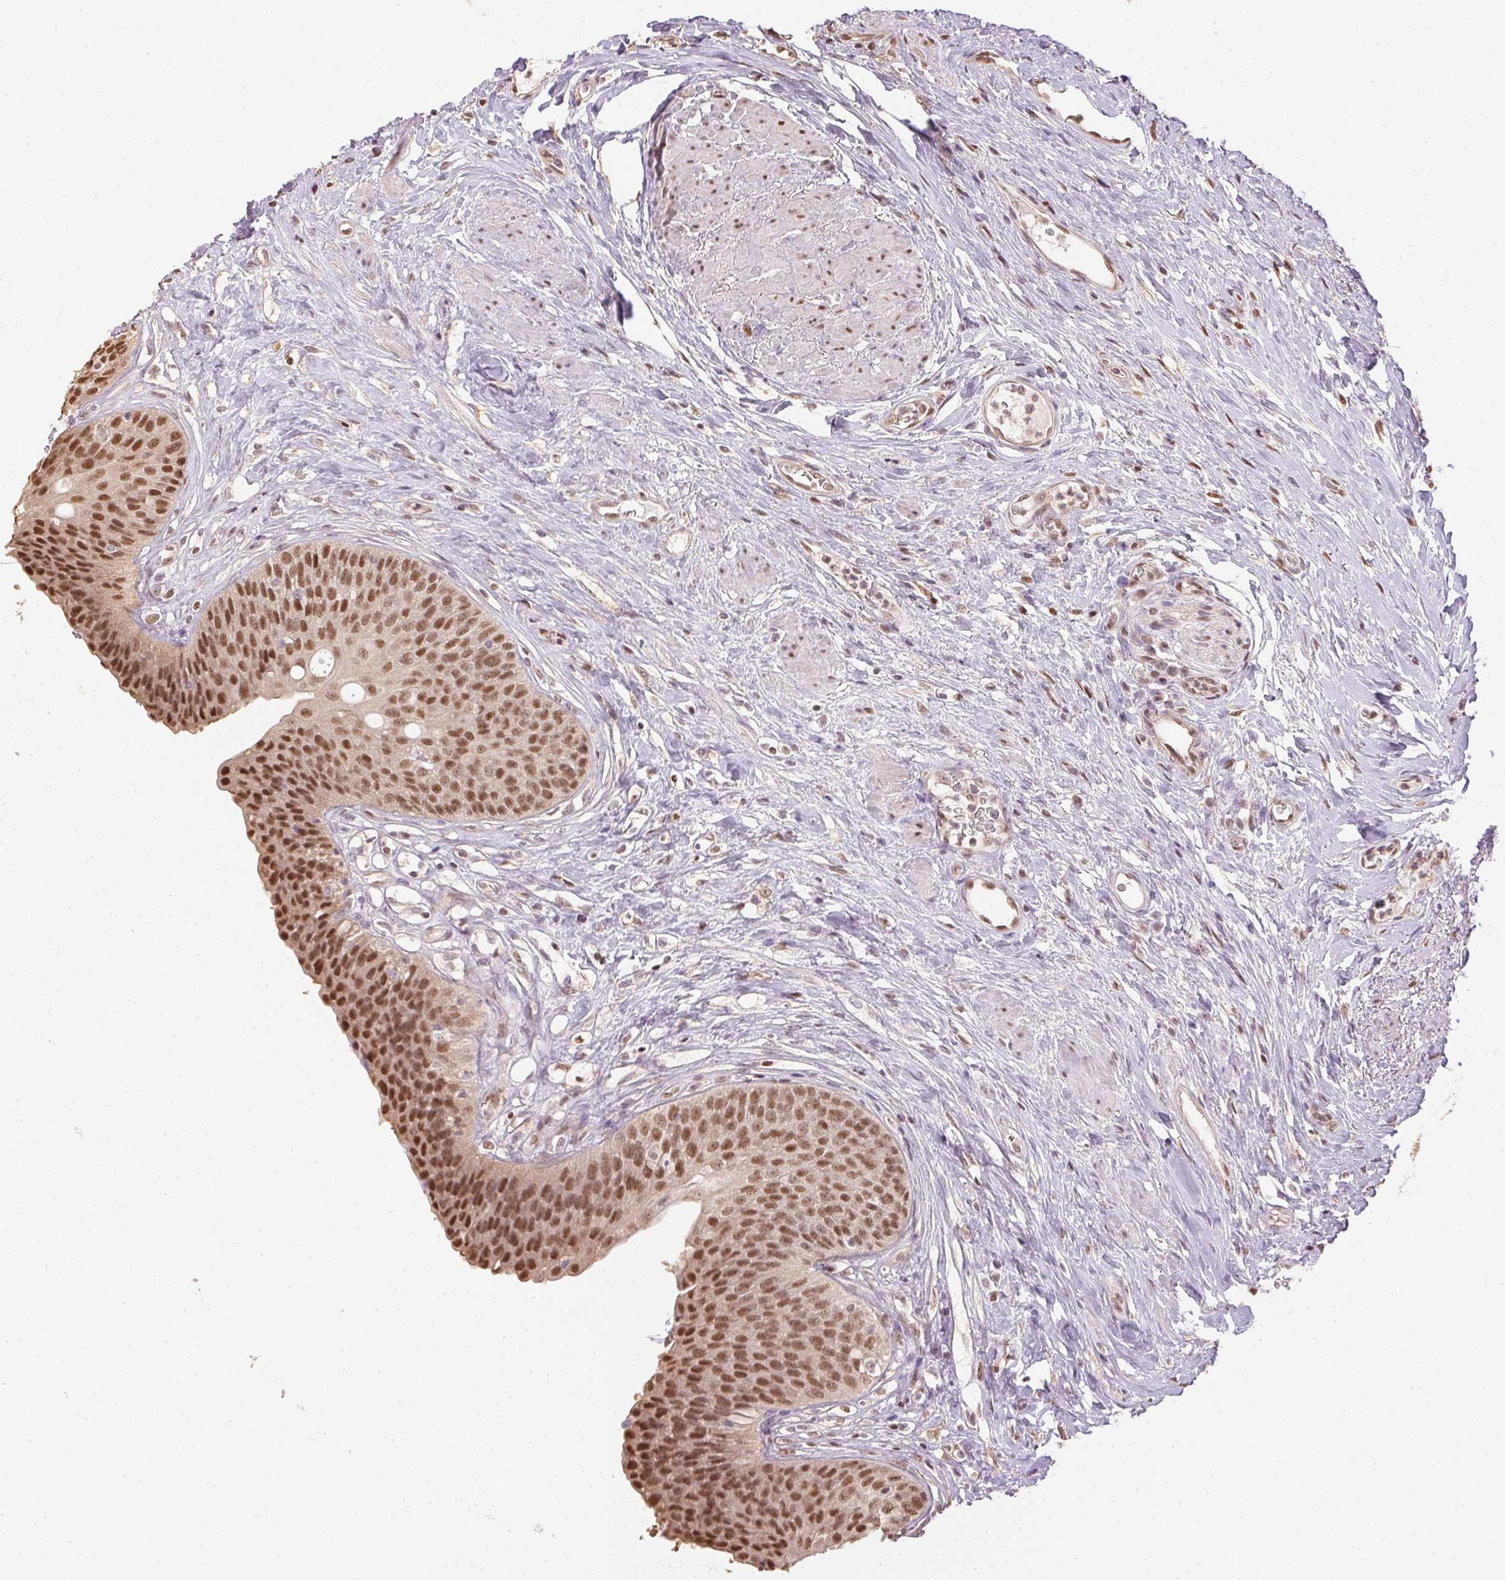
{"staining": {"intensity": "moderate", "quantity": ">75%", "location": "nuclear"}, "tissue": "urinary bladder", "cell_type": "Urothelial cells", "image_type": "normal", "snomed": [{"axis": "morphology", "description": "Normal tissue, NOS"}, {"axis": "topography", "description": "Urinary bladder"}], "caption": "Protein staining by immunohistochemistry (IHC) shows moderate nuclear positivity in about >75% of urothelial cells in normal urinary bladder. The staining is performed using DAB brown chromogen to label protein expression. The nuclei are counter-stained blue using hematoxylin.", "gene": "TPI1", "patient": {"sex": "female", "age": 56}}